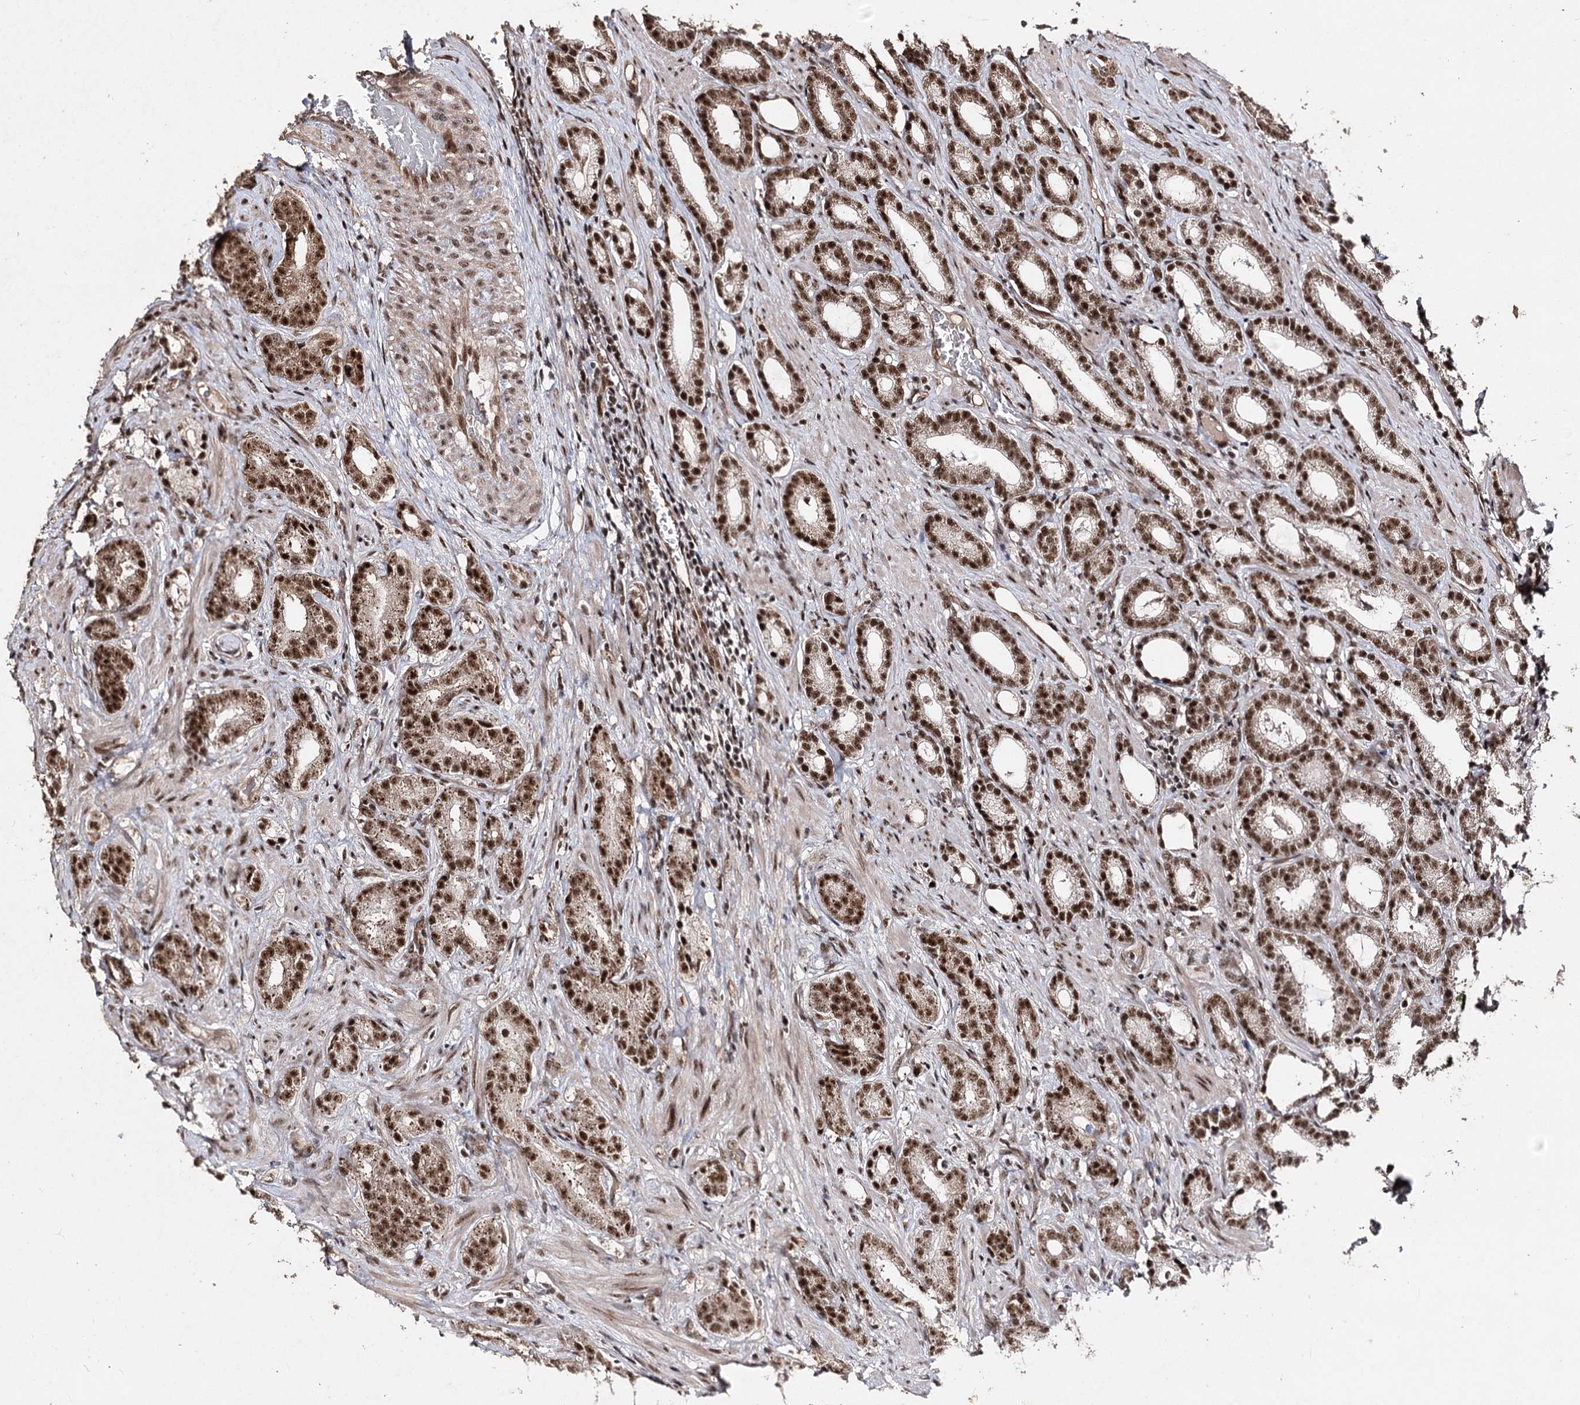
{"staining": {"intensity": "strong", "quantity": ">75%", "location": "nuclear"}, "tissue": "prostate cancer", "cell_type": "Tumor cells", "image_type": "cancer", "snomed": [{"axis": "morphology", "description": "Adenocarcinoma, Low grade"}, {"axis": "topography", "description": "Prostate"}], "caption": "Strong nuclear expression is identified in approximately >75% of tumor cells in prostate cancer (low-grade adenocarcinoma).", "gene": "U2SURP", "patient": {"sex": "male", "age": 71}}